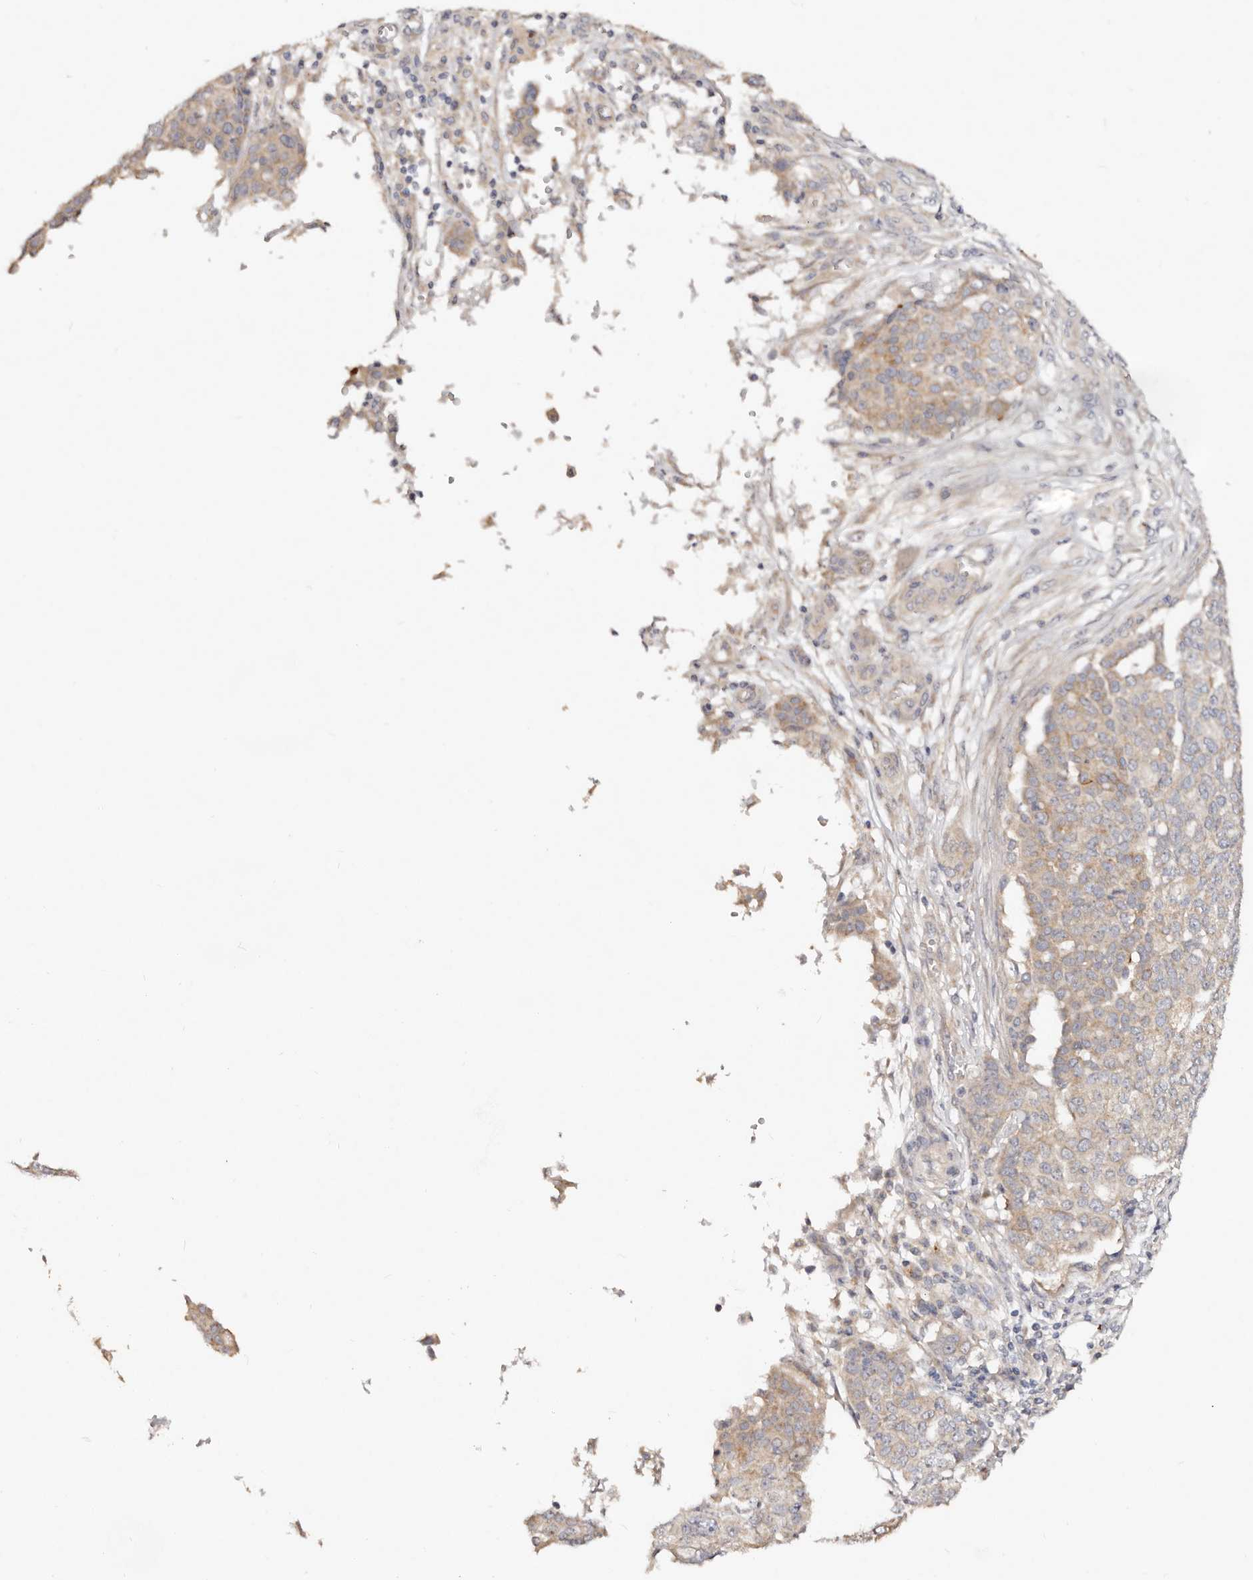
{"staining": {"intensity": "moderate", "quantity": "<25%", "location": "cytoplasmic/membranous"}, "tissue": "ovarian cancer", "cell_type": "Tumor cells", "image_type": "cancer", "snomed": [{"axis": "morphology", "description": "Cystadenocarcinoma, serous, NOS"}, {"axis": "topography", "description": "Soft tissue"}, {"axis": "topography", "description": "Ovary"}], "caption": "IHC (DAB) staining of ovarian cancer displays moderate cytoplasmic/membranous protein positivity in about <25% of tumor cells.", "gene": "VIPAS39", "patient": {"sex": "female", "age": 57}}